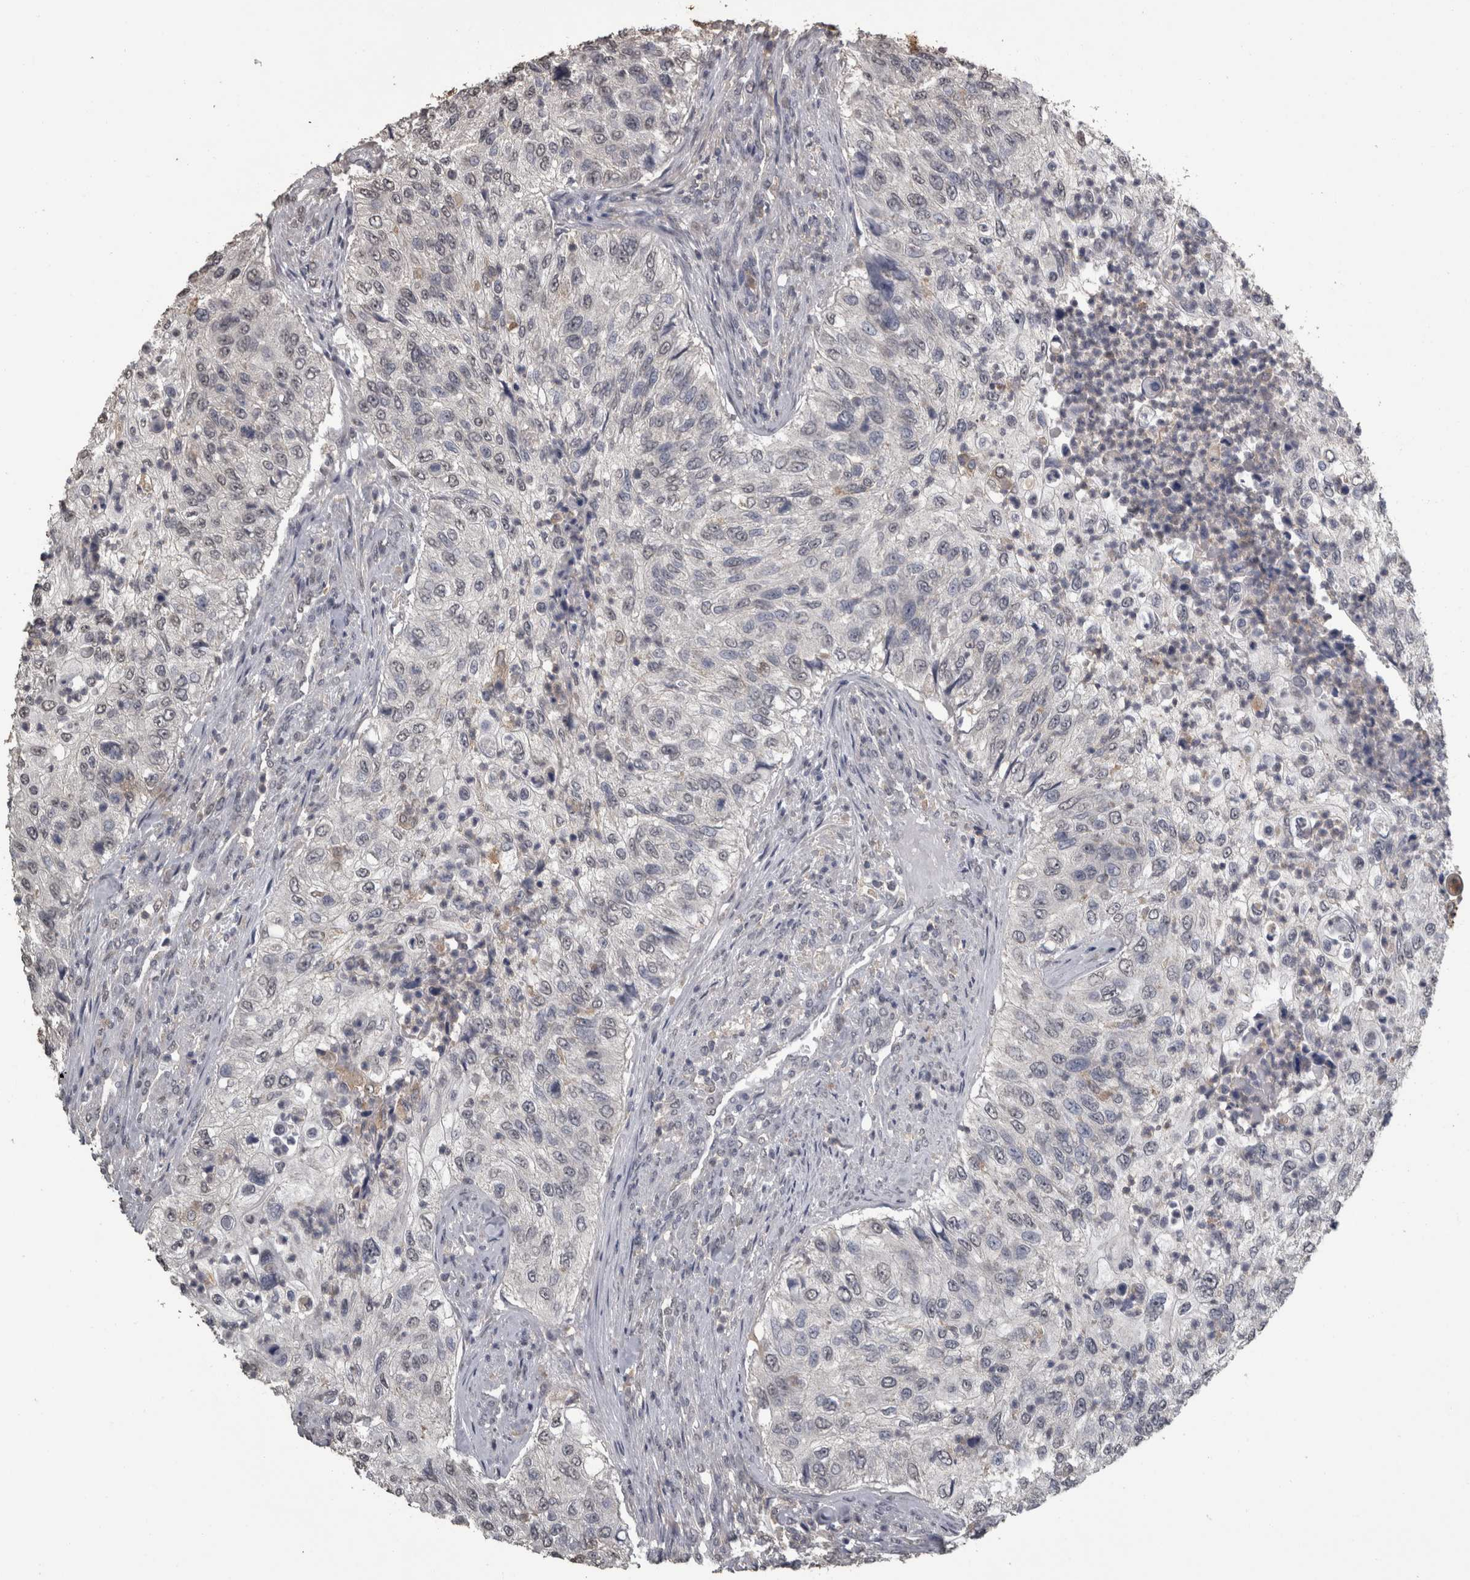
{"staining": {"intensity": "negative", "quantity": "none", "location": "none"}, "tissue": "urothelial cancer", "cell_type": "Tumor cells", "image_type": "cancer", "snomed": [{"axis": "morphology", "description": "Urothelial carcinoma, High grade"}, {"axis": "topography", "description": "Urinary bladder"}], "caption": "This is a photomicrograph of immunohistochemistry staining of high-grade urothelial carcinoma, which shows no expression in tumor cells.", "gene": "PIK3AP1", "patient": {"sex": "female", "age": 60}}